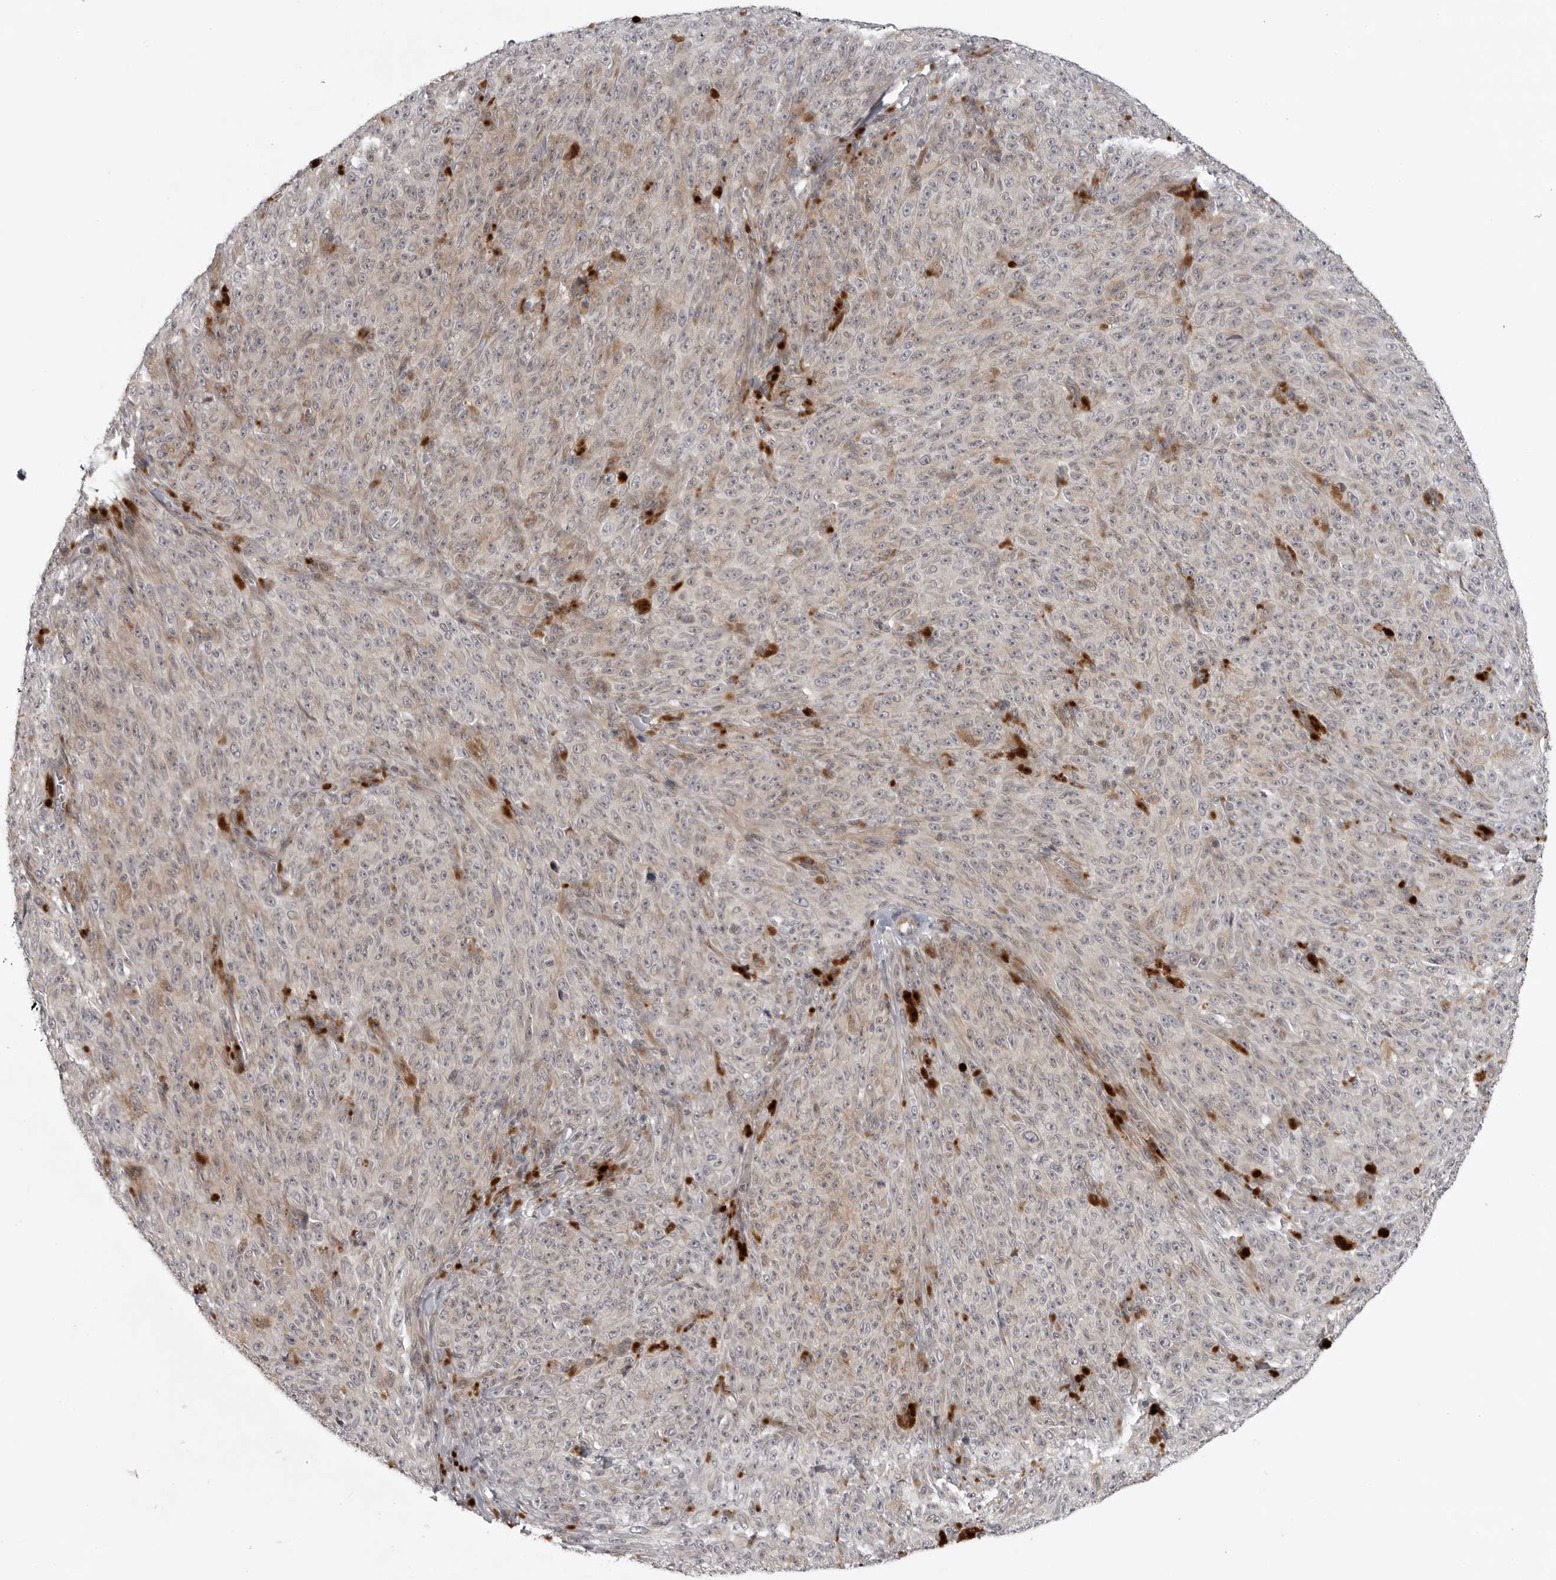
{"staining": {"intensity": "negative", "quantity": "none", "location": "none"}, "tissue": "melanoma", "cell_type": "Tumor cells", "image_type": "cancer", "snomed": [{"axis": "morphology", "description": "Malignant melanoma, NOS"}, {"axis": "topography", "description": "Skin"}], "caption": "A micrograph of human malignant melanoma is negative for staining in tumor cells. Nuclei are stained in blue.", "gene": "CD300LD", "patient": {"sex": "female", "age": 82}}